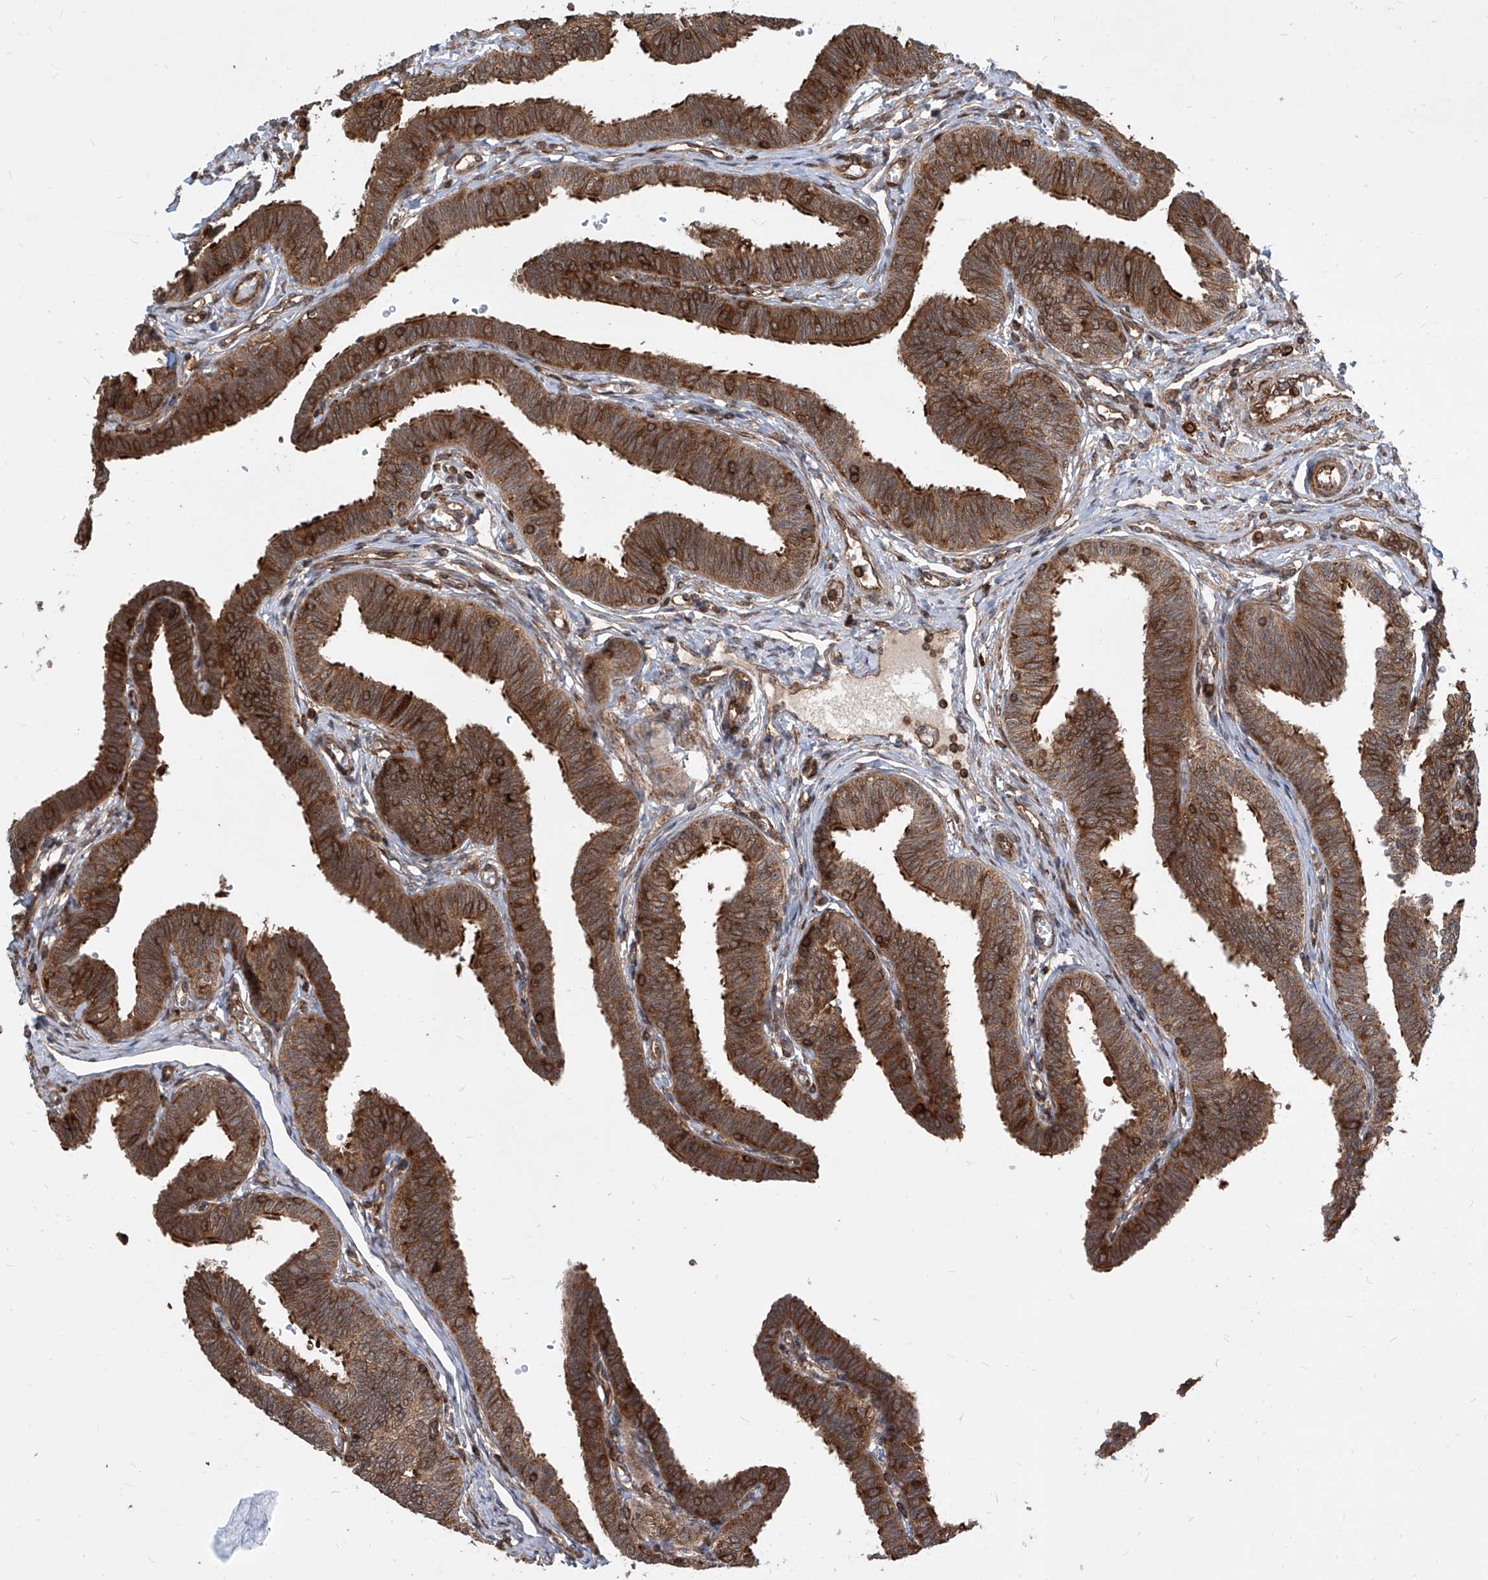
{"staining": {"intensity": "strong", "quantity": ">75%", "location": "cytoplasmic/membranous"}, "tissue": "fallopian tube", "cell_type": "Glandular cells", "image_type": "normal", "snomed": [{"axis": "morphology", "description": "Normal tissue, NOS"}, {"axis": "topography", "description": "Fallopian tube"}, {"axis": "topography", "description": "Ovary"}], "caption": "DAB (3,3'-diaminobenzidine) immunohistochemical staining of unremarkable fallopian tube shows strong cytoplasmic/membranous protein expression in about >75% of glandular cells.", "gene": "MAGED2", "patient": {"sex": "female", "age": 23}}